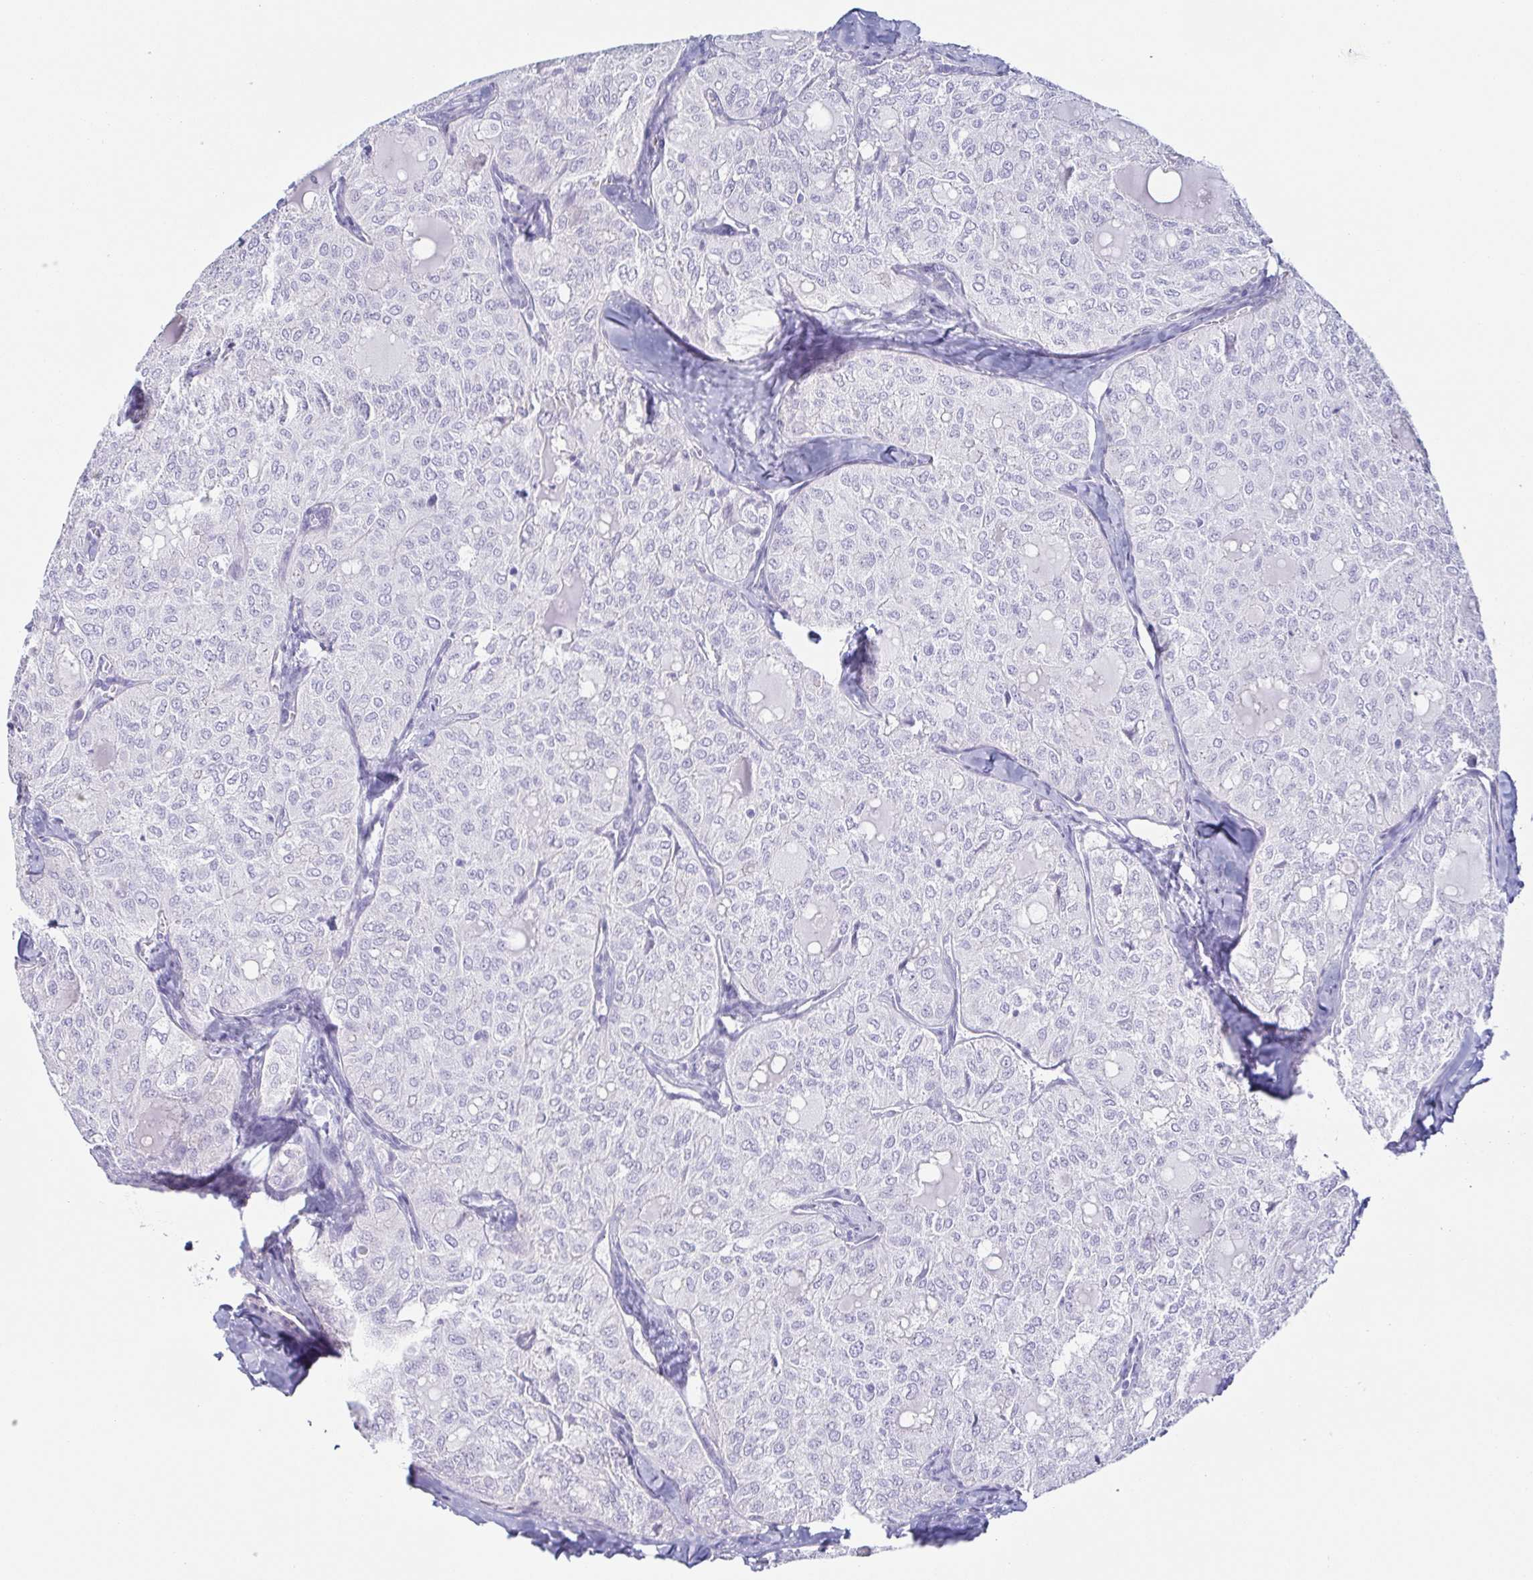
{"staining": {"intensity": "negative", "quantity": "none", "location": "none"}, "tissue": "thyroid cancer", "cell_type": "Tumor cells", "image_type": "cancer", "snomed": [{"axis": "morphology", "description": "Follicular adenoma carcinoma, NOS"}, {"axis": "topography", "description": "Thyroid gland"}], "caption": "This micrograph is of thyroid cancer stained with immunohistochemistry (IHC) to label a protein in brown with the nuclei are counter-stained blue. There is no expression in tumor cells.", "gene": "PRR4", "patient": {"sex": "male", "age": 75}}